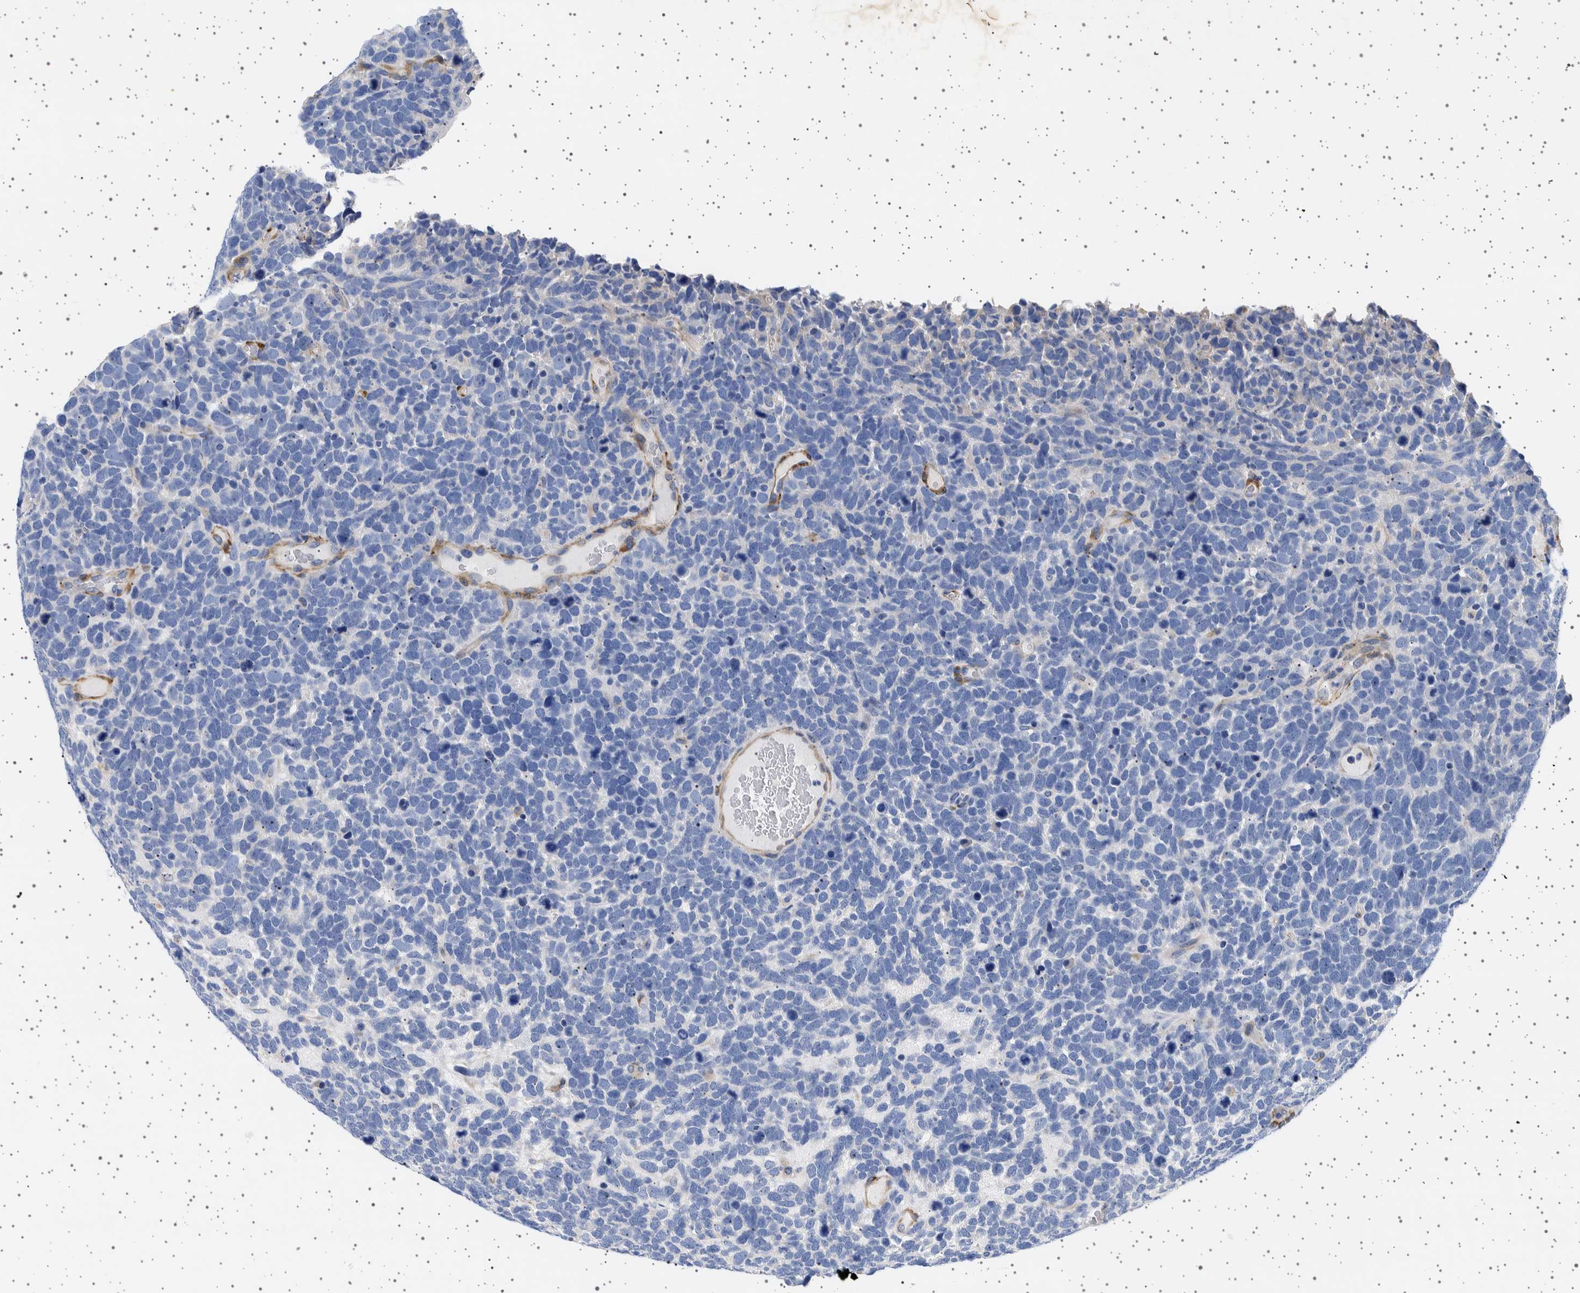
{"staining": {"intensity": "negative", "quantity": "none", "location": "none"}, "tissue": "urothelial cancer", "cell_type": "Tumor cells", "image_type": "cancer", "snomed": [{"axis": "morphology", "description": "Urothelial carcinoma, High grade"}, {"axis": "topography", "description": "Urinary bladder"}], "caption": "Immunohistochemistry (IHC) of high-grade urothelial carcinoma demonstrates no staining in tumor cells. (DAB IHC visualized using brightfield microscopy, high magnification).", "gene": "SEPTIN4", "patient": {"sex": "female", "age": 82}}